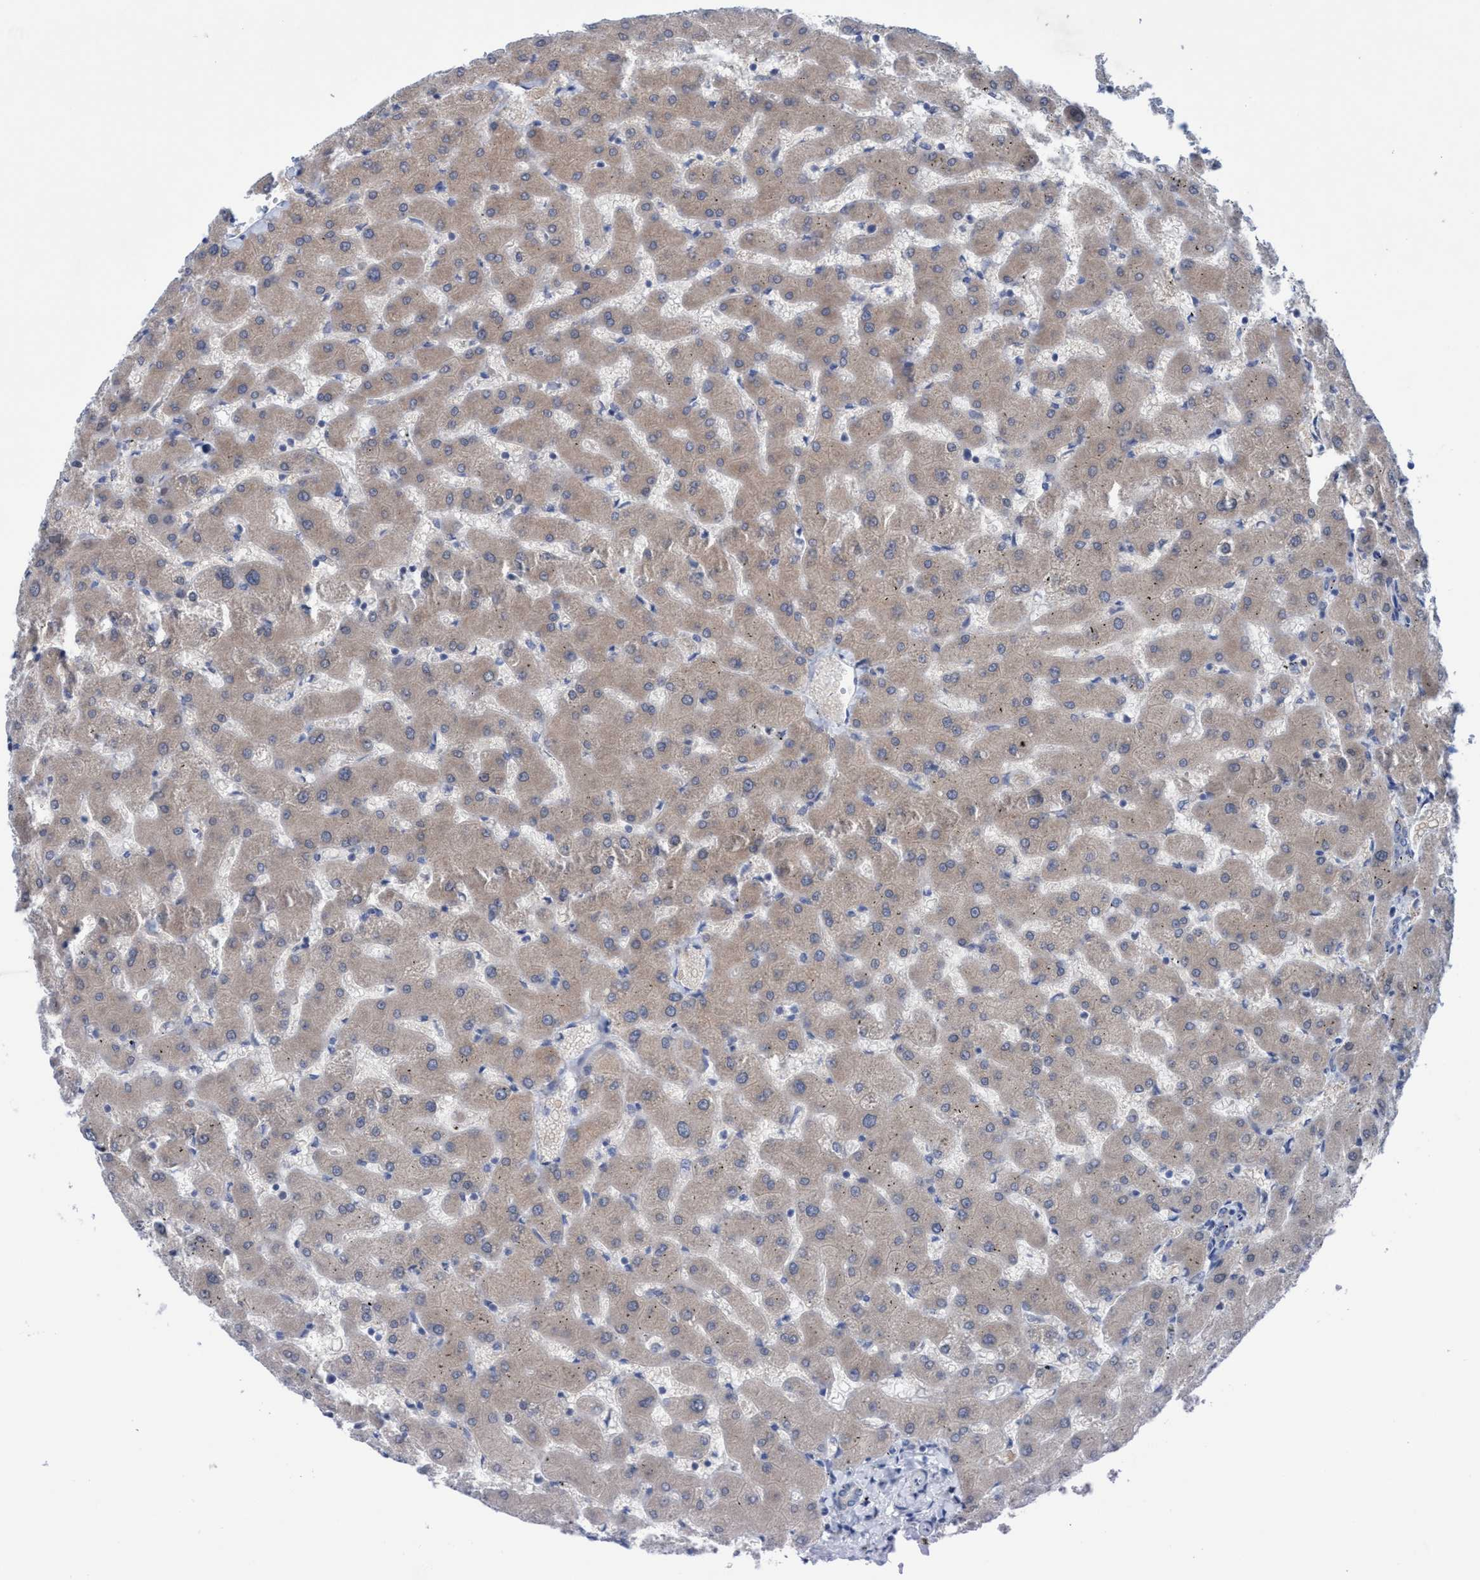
{"staining": {"intensity": "weak", "quantity": "<25%", "location": "cytoplasmic/membranous"}, "tissue": "liver", "cell_type": "Cholangiocytes", "image_type": "normal", "snomed": [{"axis": "morphology", "description": "Normal tissue, NOS"}, {"axis": "topography", "description": "Liver"}], "caption": "The immunohistochemistry photomicrograph has no significant positivity in cholangiocytes of liver. Nuclei are stained in blue.", "gene": "RSAD1", "patient": {"sex": "female", "age": 63}}